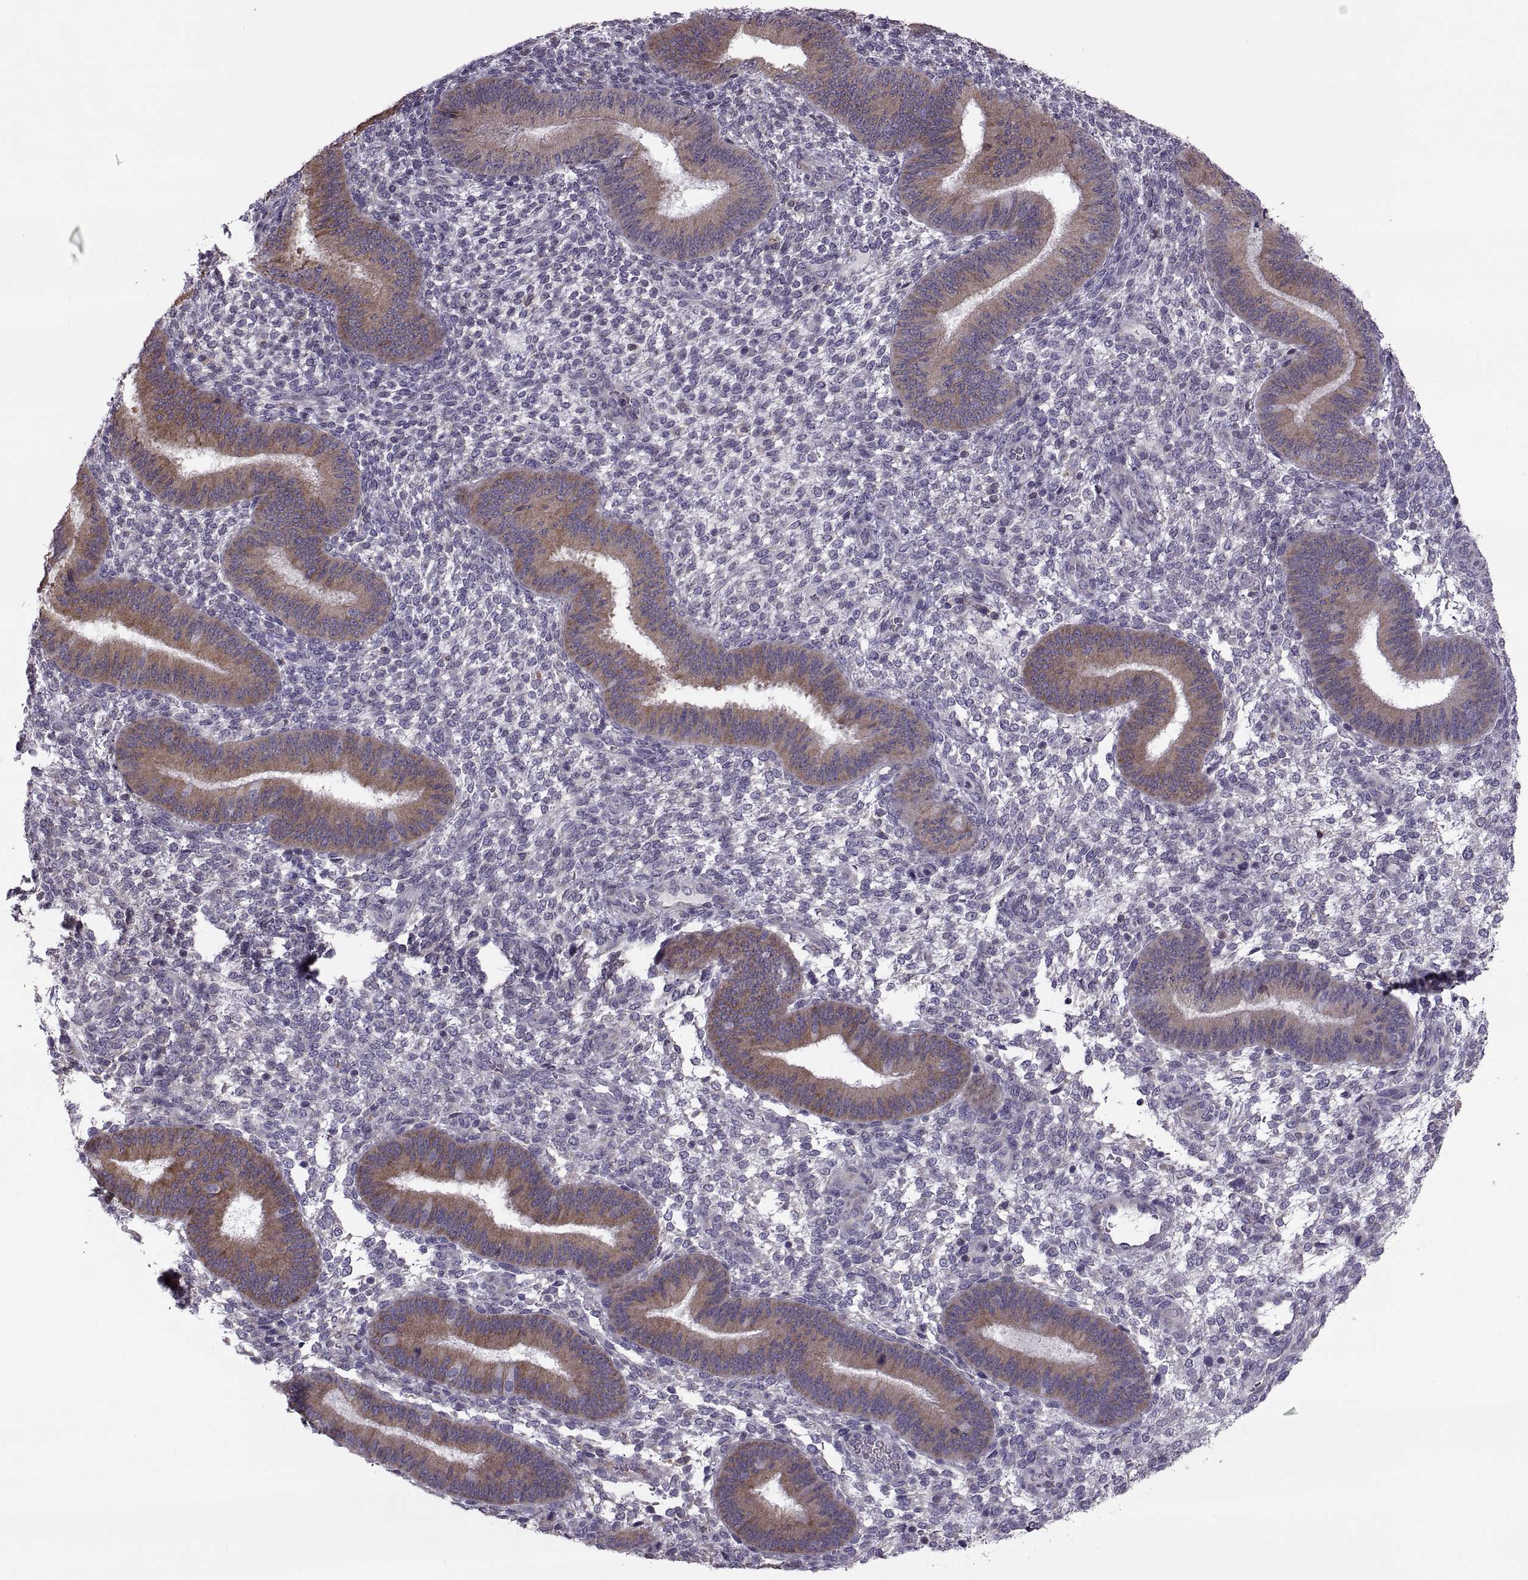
{"staining": {"intensity": "negative", "quantity": "none", "location": "none"}, "tissue": "endometrium", "cell_type": "Cells in endometrial stroma", "image_type": "normal", "snomed": [{"axis": "morphology", "description": "Normal tissue, NOS"}, {"axis": "topography", "description": "Endometrium"}], "caption": "IHC image of normal endometrium: human endometrium stained with DAB reveals no significant protein staining in cells in endometrial stroma. Brightfield microscopy of immunohistochemistry stained with DAB (3,3'-diaminobenzidine) (brown) and hematoxylin (blue), captured at high magnification.", "gene": "LETM2", "patient": {"sex": "female", "age": 39}}